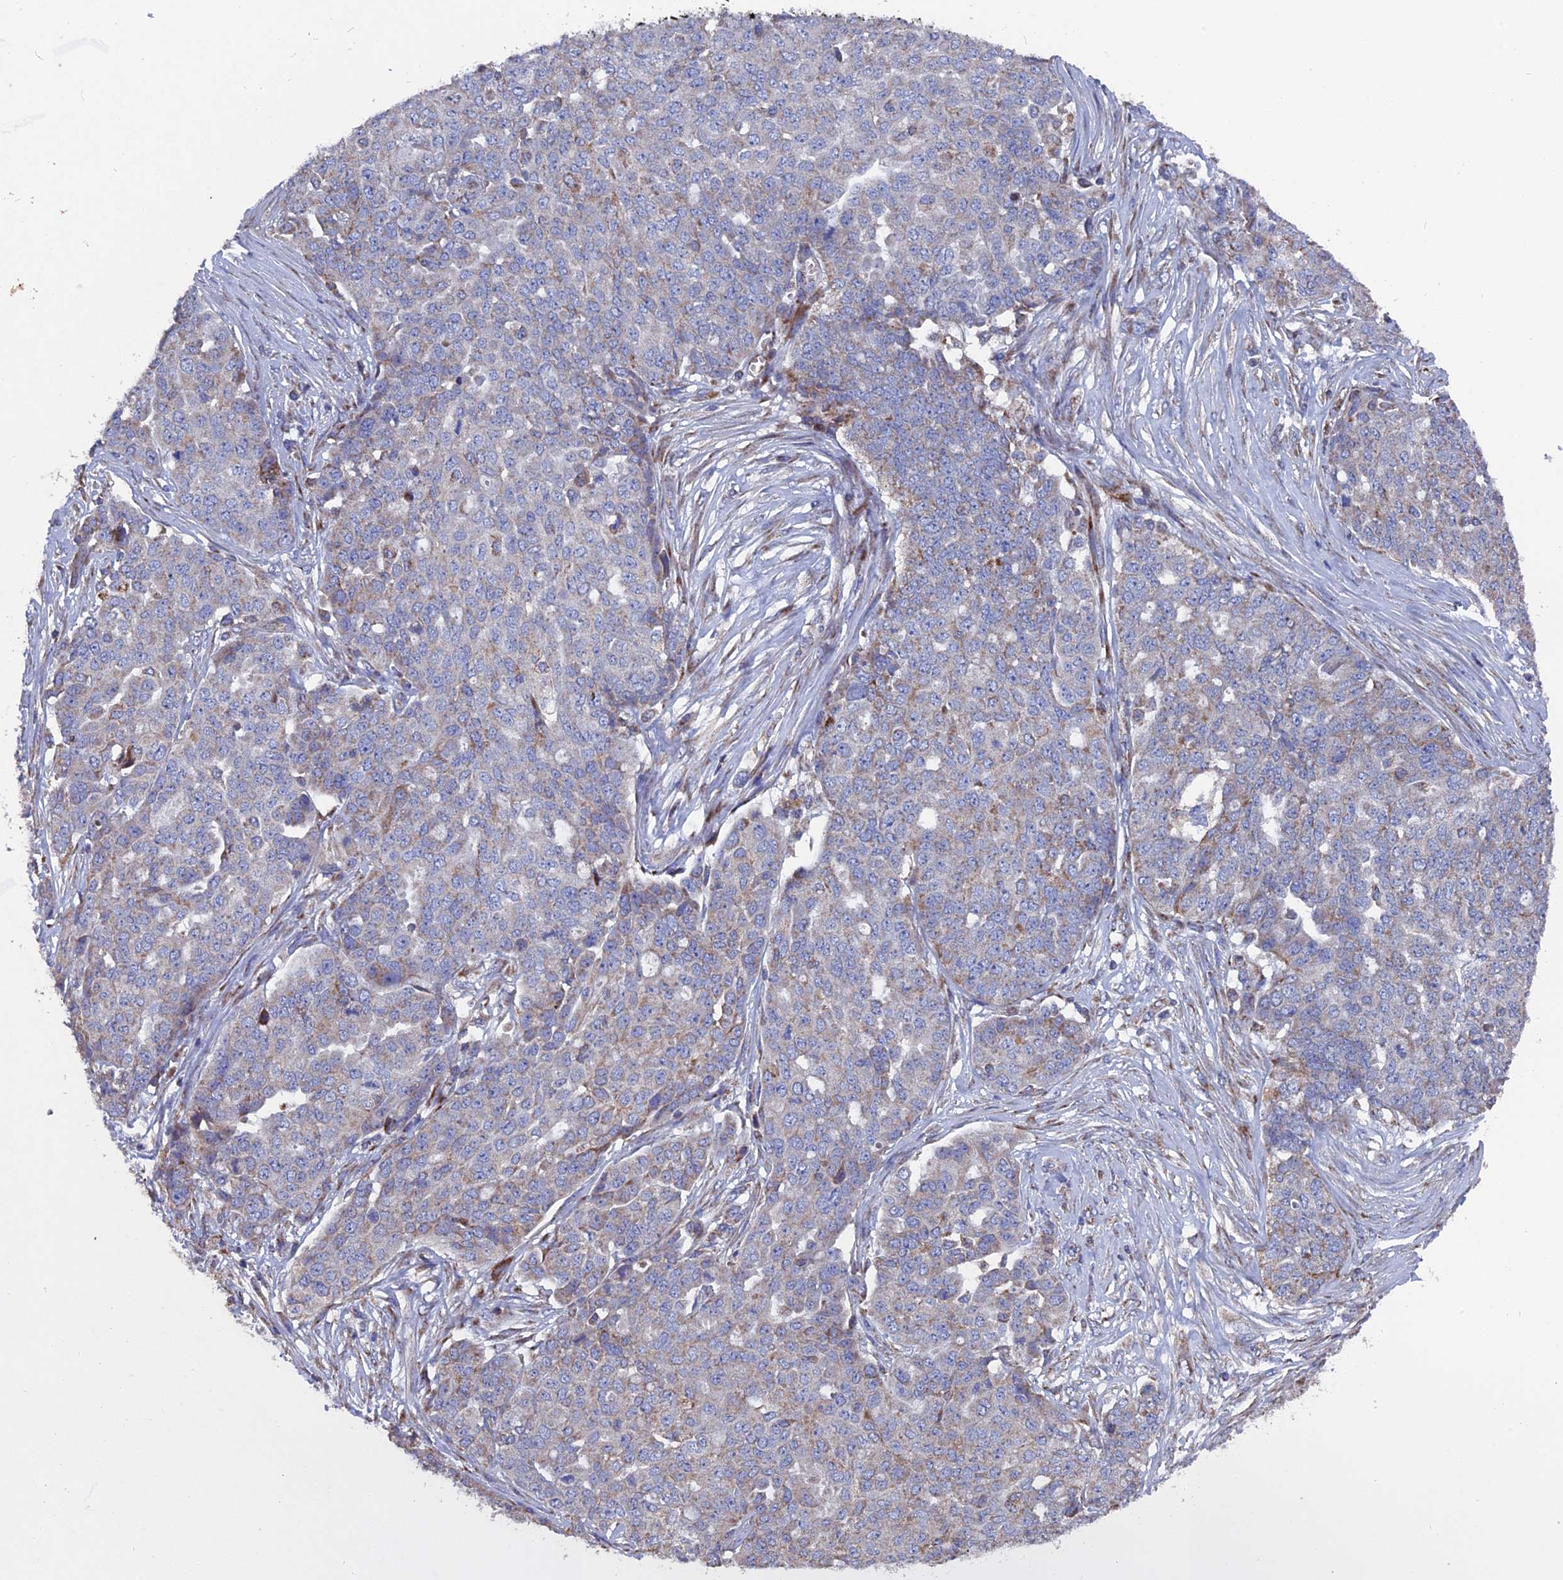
{"staining": {"intensity": "weak", "quantity": "<25%", "location": "cytoplasmic/membranous"}, "tissue": "ovarian cancer", "cell_type": "Tumor cells", "image_type": "cancer", "snomed": [{"axis": "morphology", "description": "Cystadenocarcinoma, serous, NOS"}, {"axis": "topography", "description": "Soft tissue"}, {"axis": "topography", "description": "Ovary"}], "caption": "Photomicrograph shows no protein positivity in tumor cells of serous cystadenocarcinoma (ovarian) tissue.", "gene": "TGFA", "patient": {"sex": "female", "age": 57}}